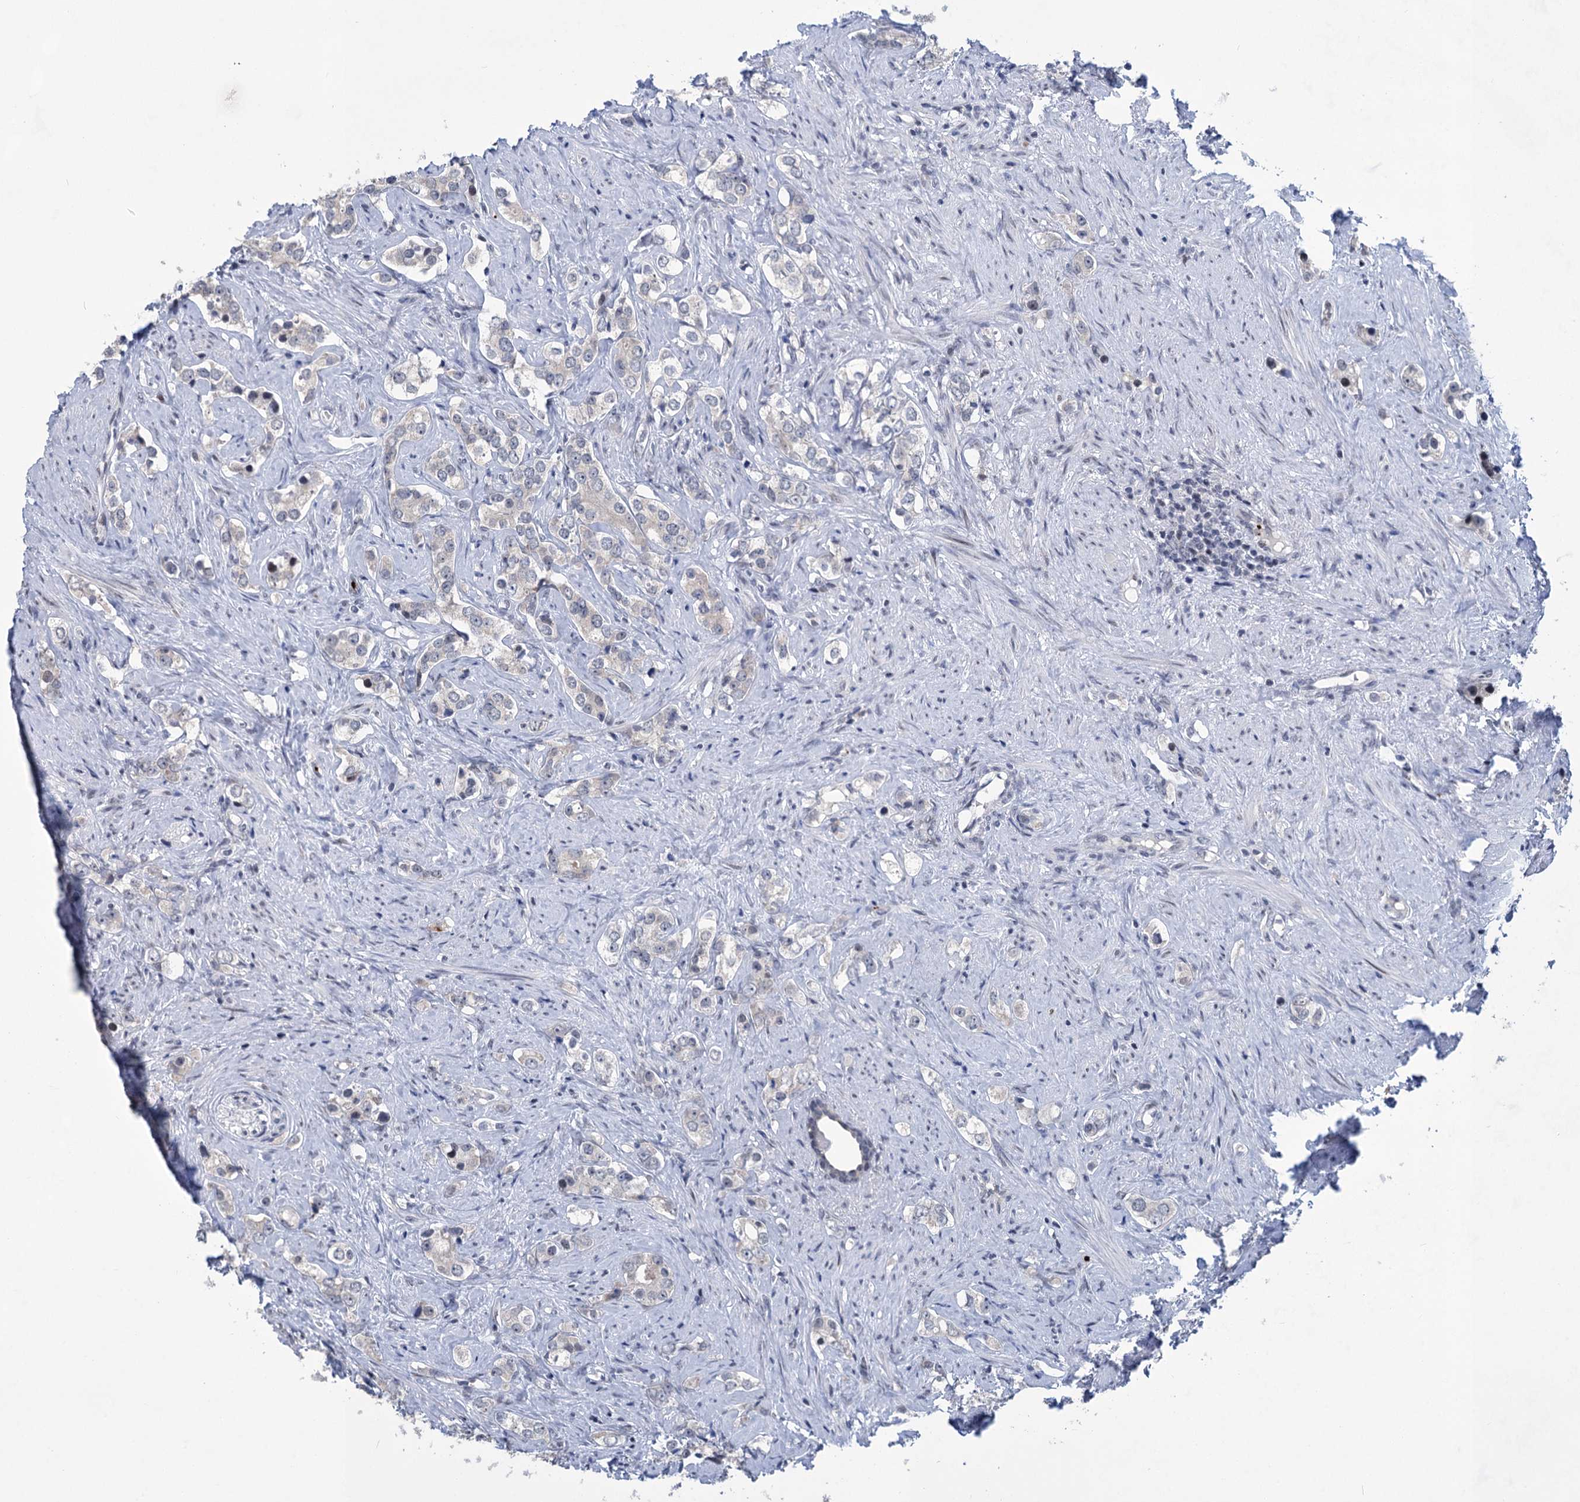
{"staining": {"intensity": "negative", "quantity": "none", "location": "none"}, "tissue": "prostate cancer", "cell_type": "Tumor cells", "image_type": "cancer", "snomed": [{"axis": "morphology", "description": "Adenocarcinoma, High grade"}, {"axis": "topography", "description": "Prostate"}], "caption": "Immunohistochemical staining of prostate cancer displays no significant staining in tumor cells. (DAB (3,3'-diaminobenzidine) immunohistochemistry, high magnification).", "gene": "MON2", "patient": {"sex": "male", "age": 63}}